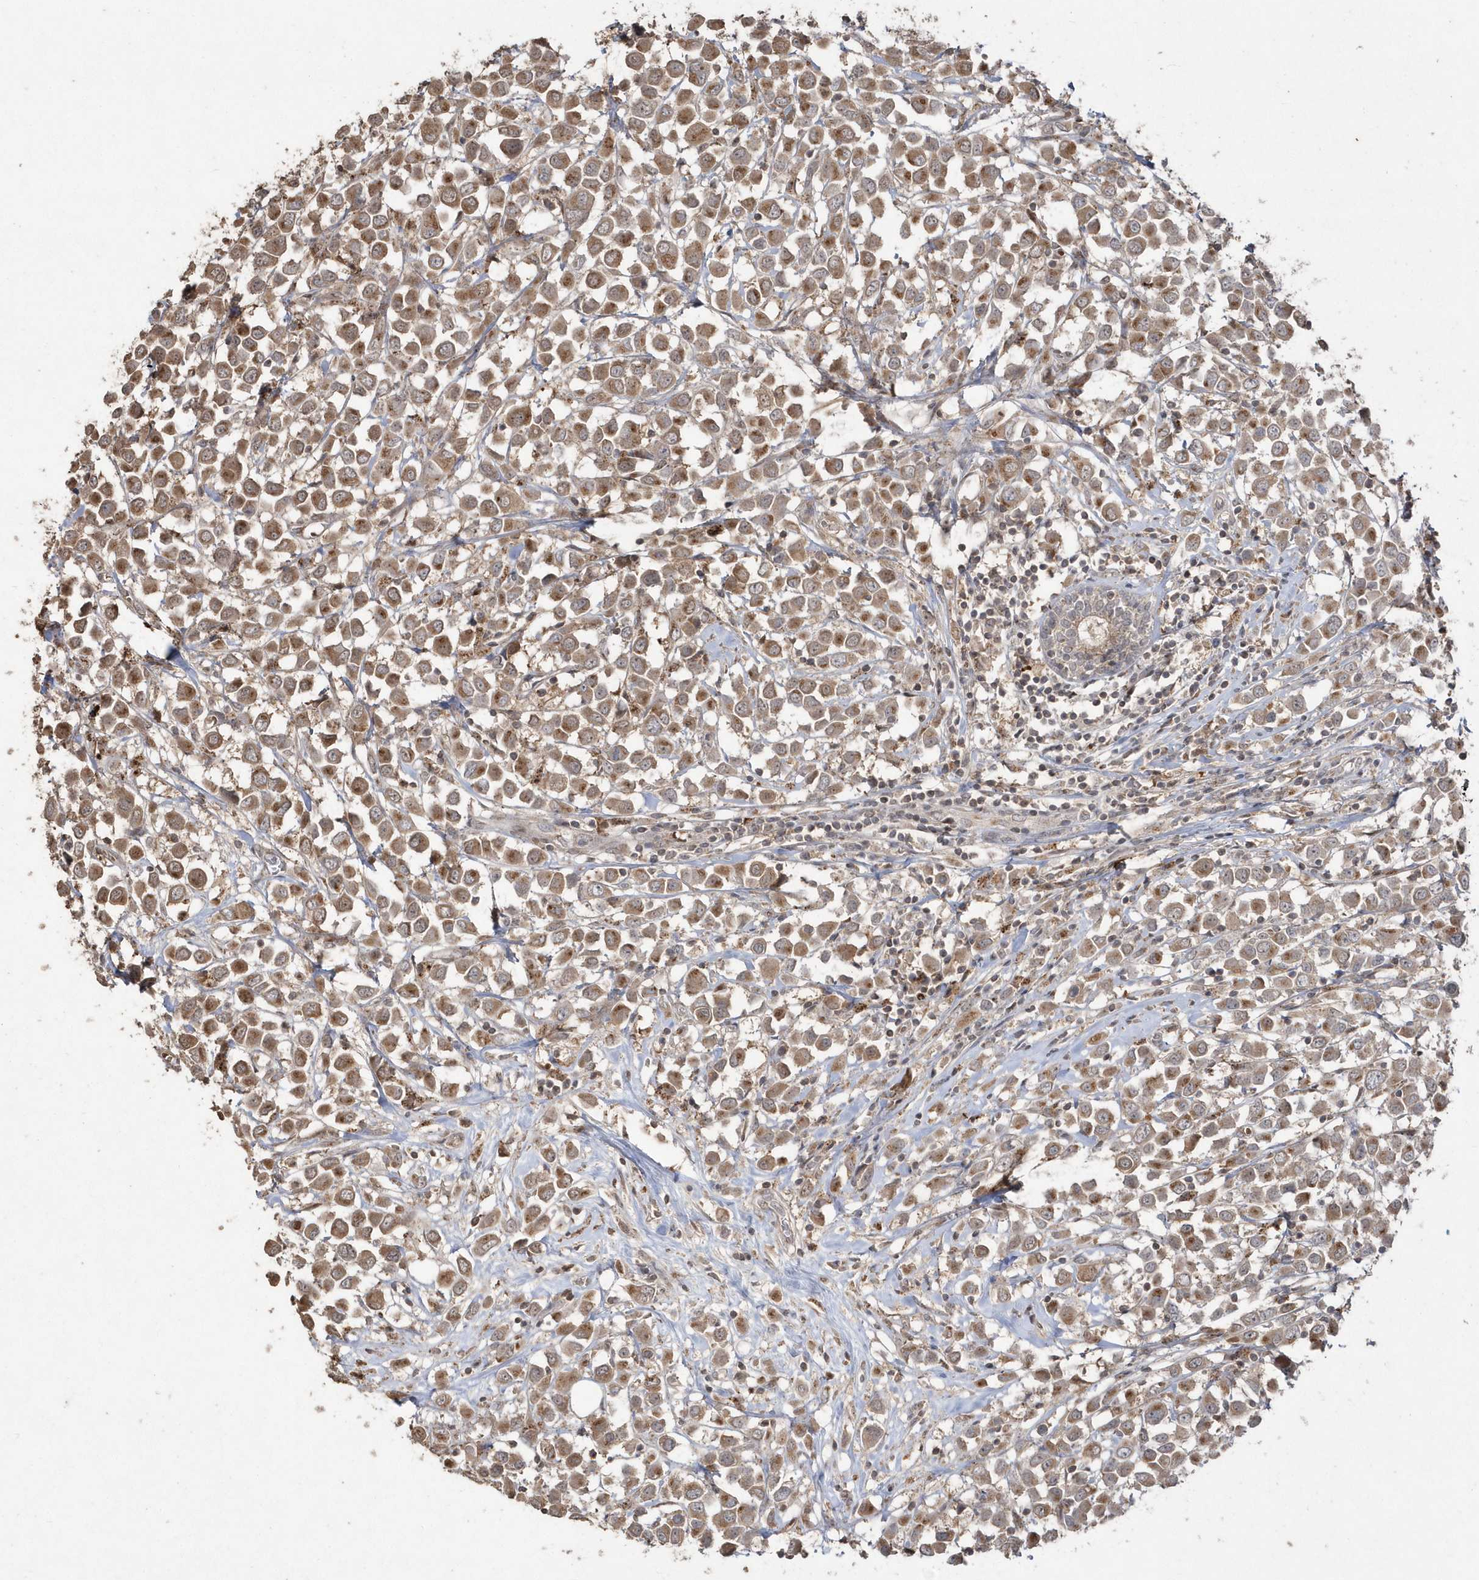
{"staining": {"intensity": "moderate", "quantity": ">75%", "location": "cytoplasmic/membranous"}, "tissue": "breast cancer", "cell_type": "Tumor cells", "image_type": "cancer", "snomed": [{"axis": "morphology", "description": "Duct carcinoma"}, {"axis": "topography", "description": "Breast"}], "caption": "Breast cancer (intraductal carcinoma) stained with DAB IHC shows medium levels of moderate cytoplasmic/membranous expression in about >75% of tumor cells. (Stains: DAB (3,3'-diaminobenzidine) in brown, nuclei in blue, Microscopy: brightfield microscopy at high magnification).", "gene": "GEMIN6", "patient": {"sex": "female", "age": 61}}